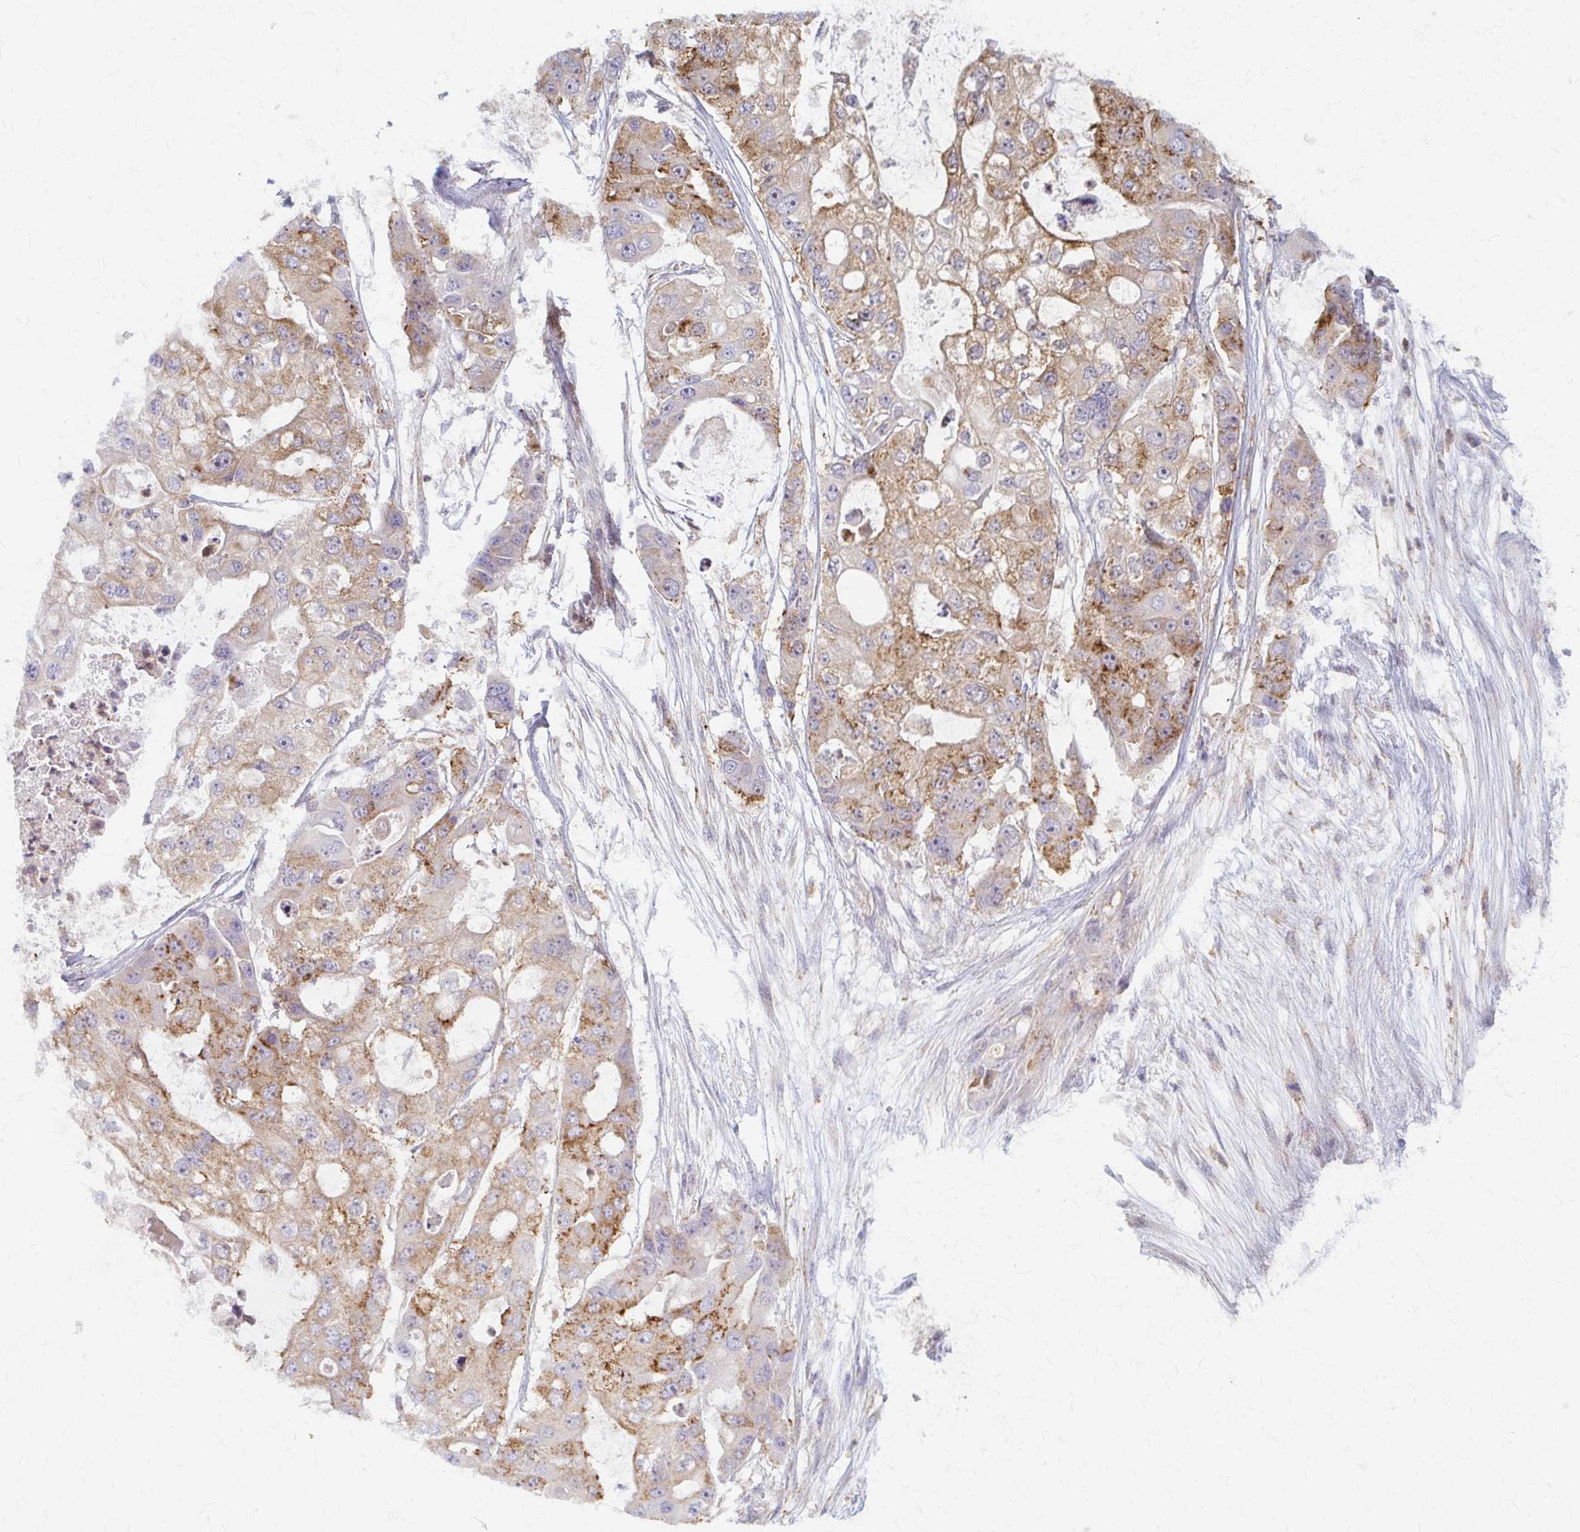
{"staining": {"intensity": "moderate", "quantity": ">75%", "location": "cytoplasmic/membranous"}, "tissue": "ovarian cancer", "cell_type": "Tumor cells", "image_type": "cancer", "snomed": [{"axis": "morphology", "description": "Cystadenocarcinoma, serous, NOS"}, {"axis": "topography", "description": "Ovary"}], "caption": "Serous cystadenocarcinoma (ovarian) stained for a protein (brown) shows moderate cytoplasmic/membranous positive staining in approximately >75% of tumor cells.", "gene": "ARHGAP35", "patient": {"sex": "female", "age": 56}}